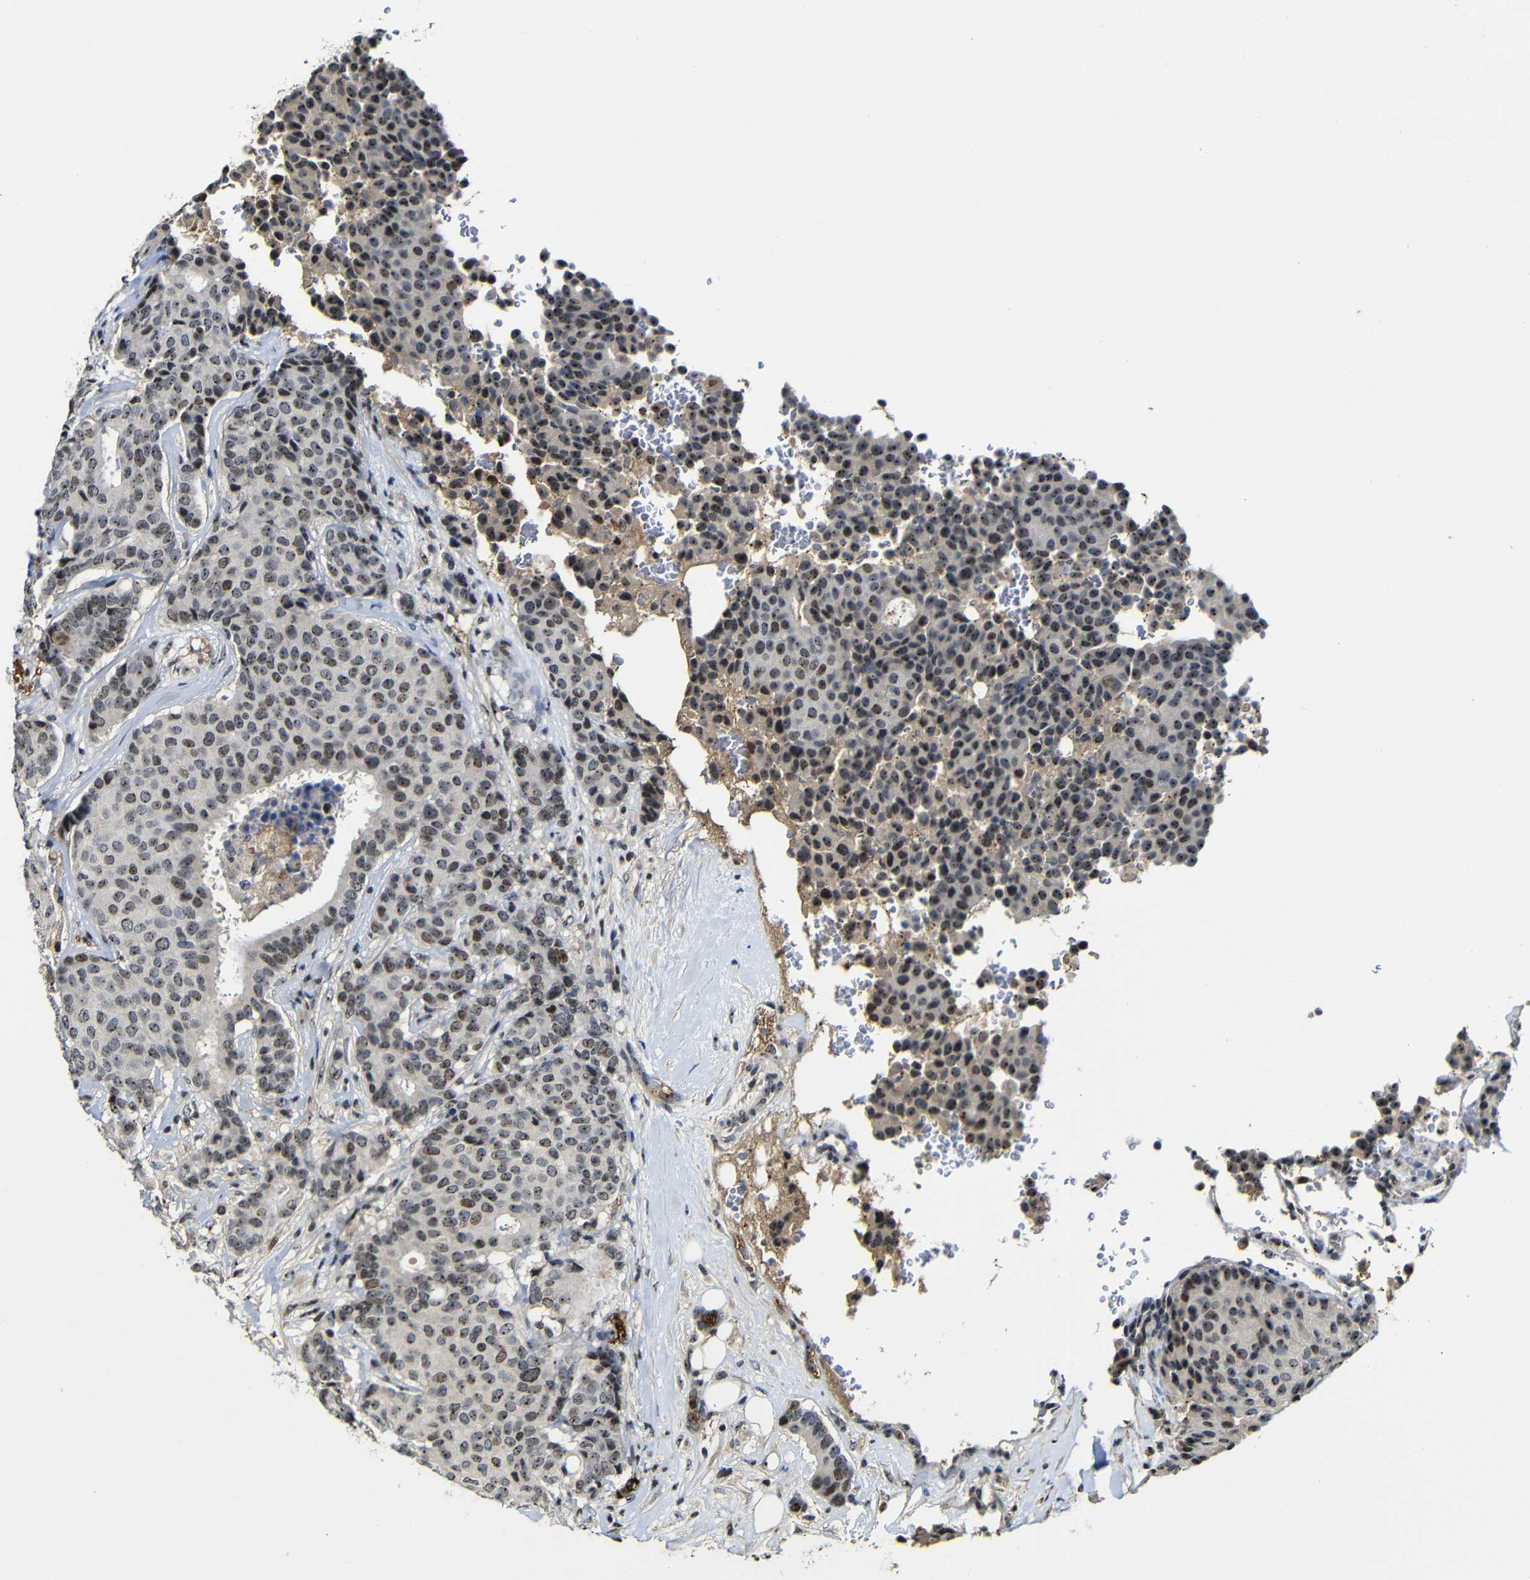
{"staining": {"intensity": "moderate", "quantity": "25%-75%", "location": "nuclear"}, "tissue": "breast cancer", "cell_type": "Tumor cells", "image_type": "cancer", "snomed": [{"axis": "morphology", "description": "Duct carcinoma"}, {"axis": "topography", "description": "Breast"}], "caption": "Protein staining by immunohistochemistry exhibits moderate nuclear expression in about 25%-75% of tumor cells in breast cancer.", "gene": "MYC", "patient": {"sex": "female", "age": 75}}